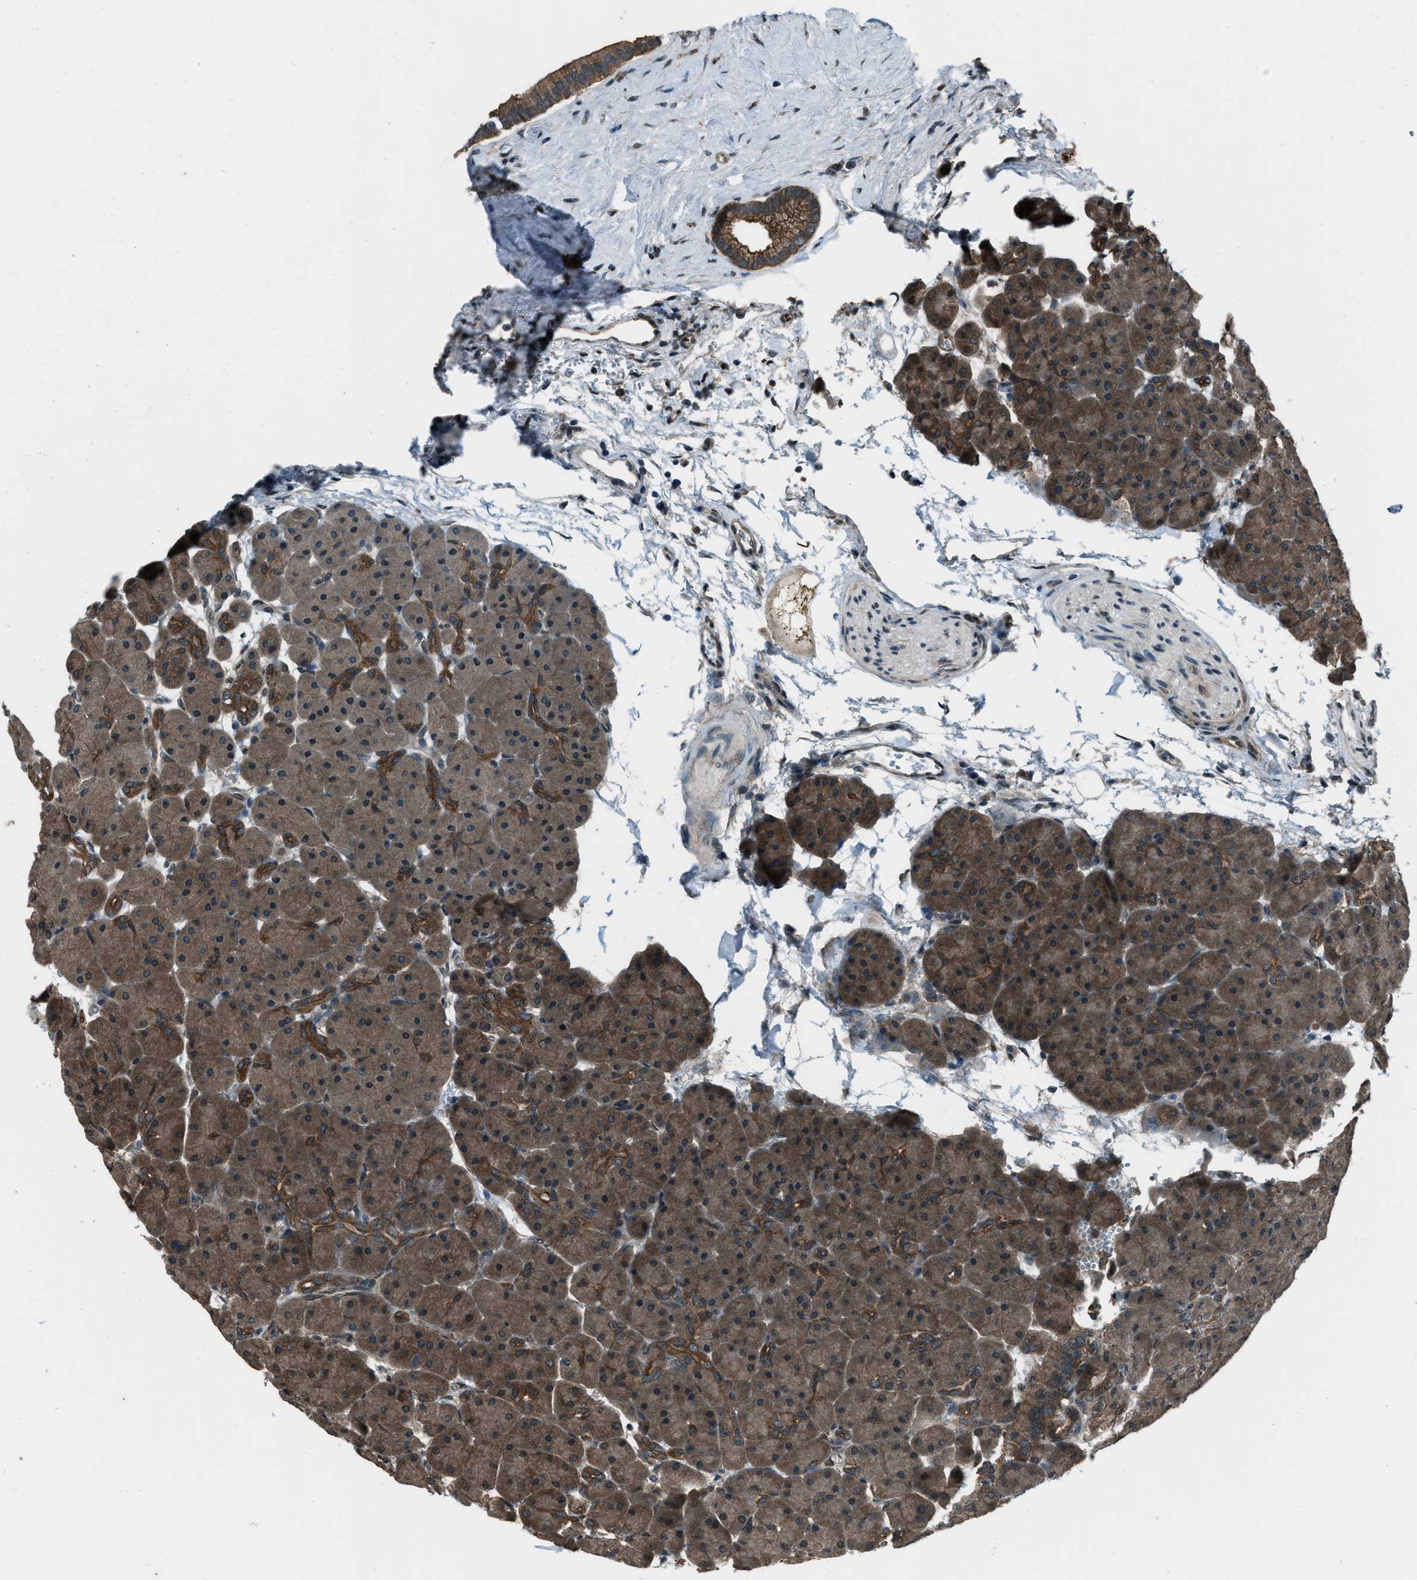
{"staining": {"intensity": "moderate", "quantity": ">75%", "location": "cytoplasmic/membranous"}, "tissue": "pancreas", "cell_type": "Exocrine glandular cells", "image_type": "normal", "snomed": [{"axis": "morphology", "description": "Normal tissue, NOS"}, {"axis": "topography", "description": "Pancreas"}], "caption": "Immunohistochemical staining of benign pancreas reveals moderate cytoplasmic/membranous protein positivity in approximately >75% of exocrine glandular cells.", "gene": "SVIL", "patient": {"sex": "male", "age": 66}}